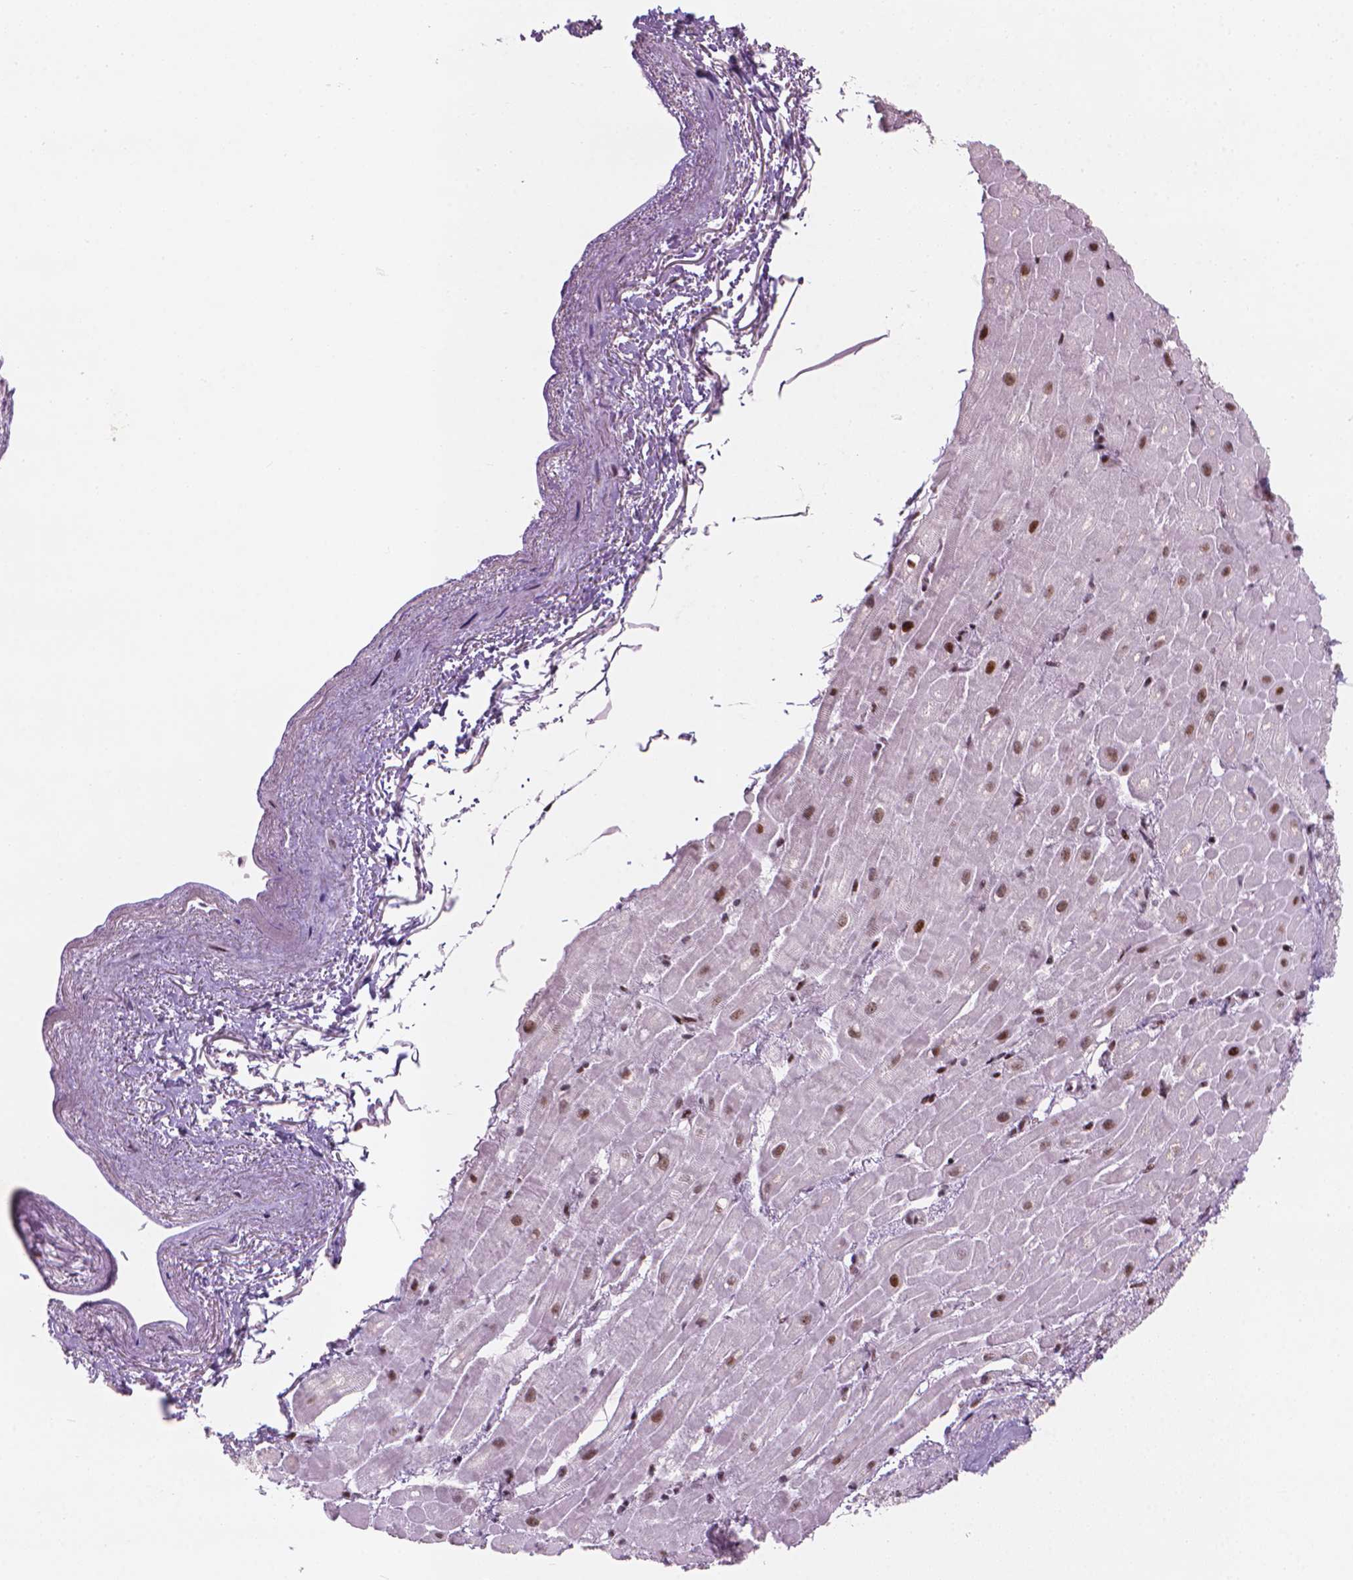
{"staining": {"intensity": "moderate", "quantity": "25%-75%", "location": "nuclear"}, "tissue": "heart muscle", "cell_type": "Cardiomyocytes", "image_type": "normal", "snomed": [{"axis": "morphology", "description": "Normal tissue, NOS"}, {"axis": "topography", "description": "Heart"}], "caption": "Approximately 25%-75% of cardiomyocytes in unremarkable human heart muscle exhibit moderate nuclear protein expression as visualized by brown immunohistochemical staining.", "gene": "HES7", "patient": {"sex": "male", "age": 62}}